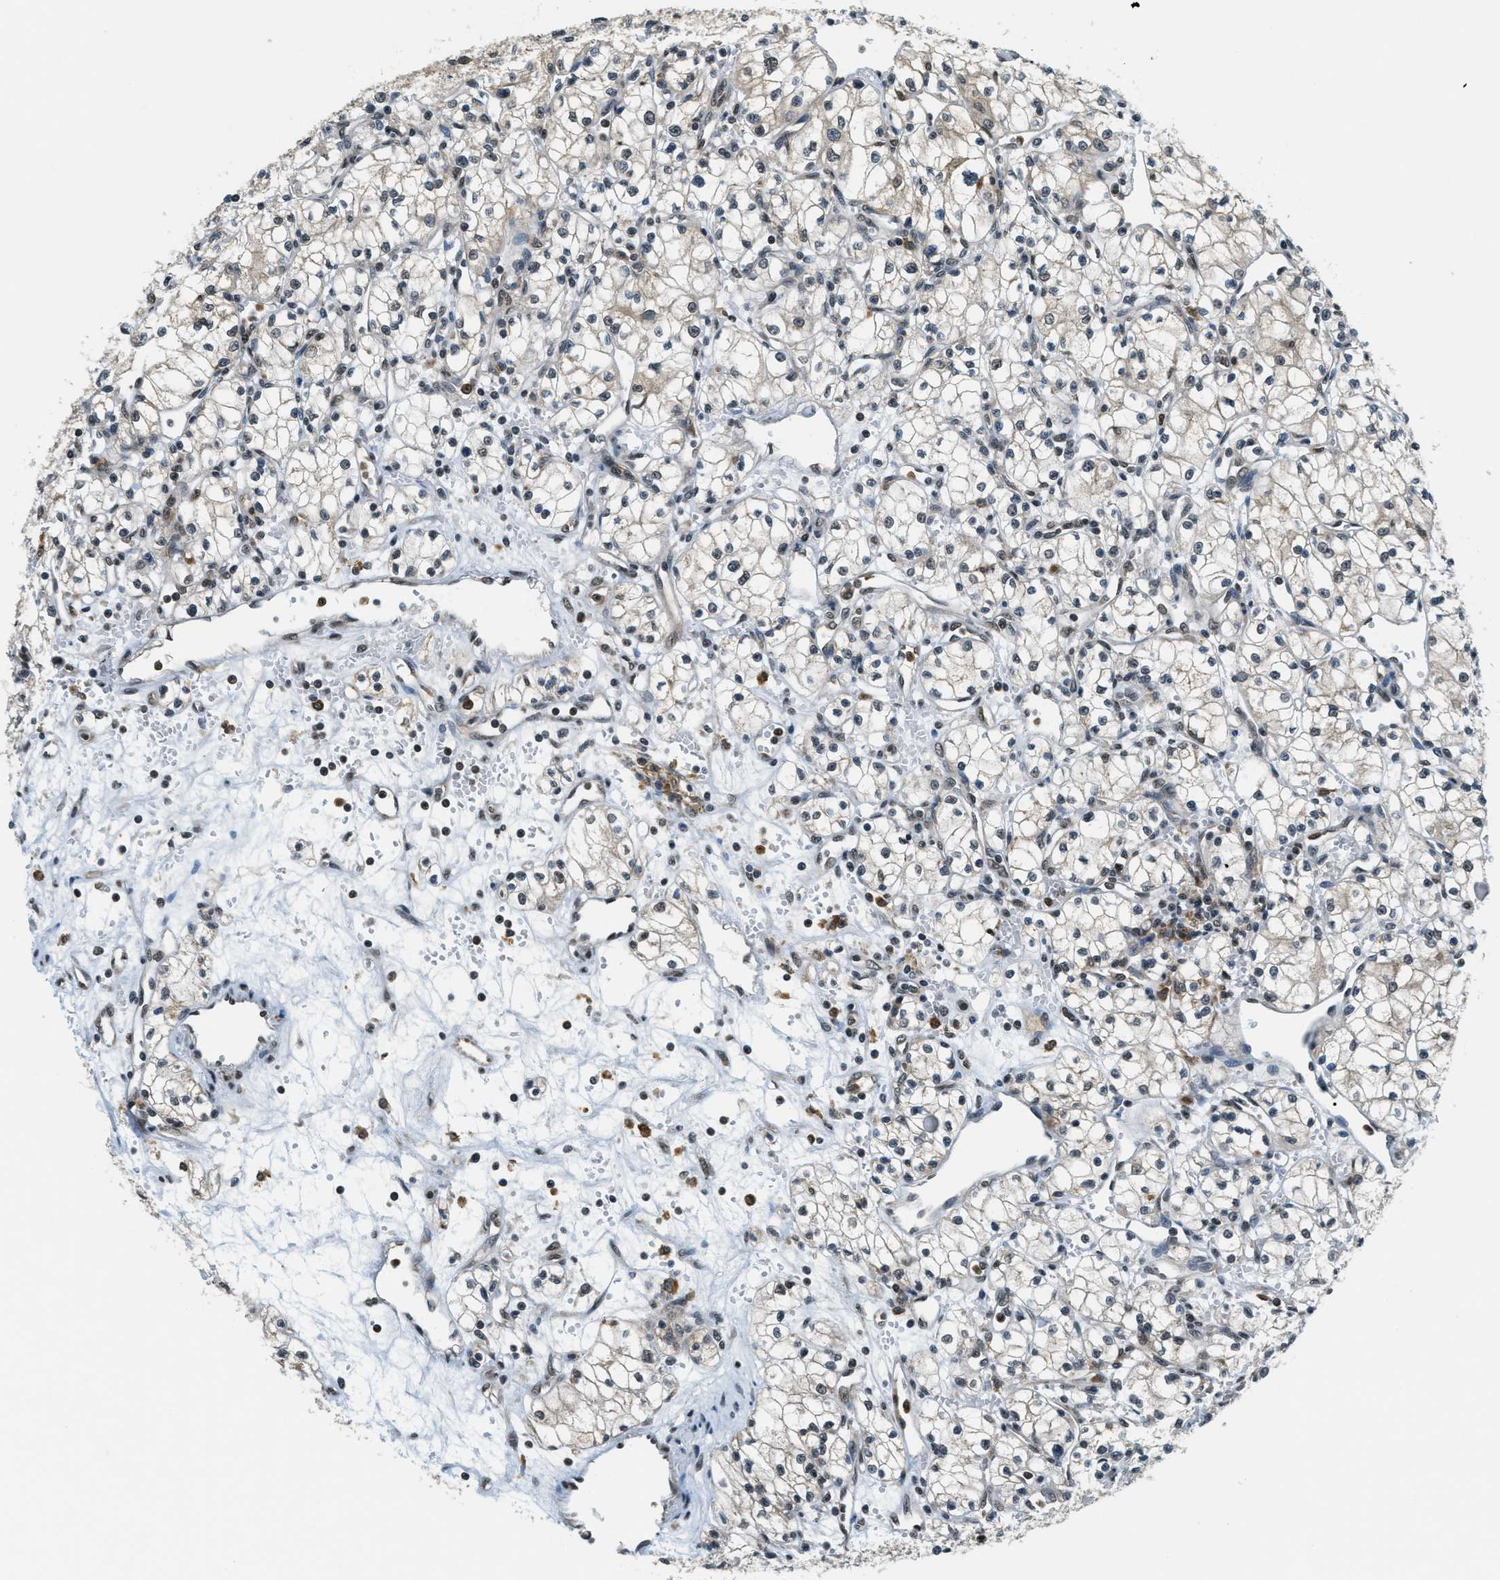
{"staining": {"intensity": "moderate", "quantity": "<25%", "location": "nuclear"}, "tissue": "renal cancer", "cell_type": "Tumor cells", "image_type": "cancer", "snomed": [{"axis": "morphology", "description": "Normal tissue, NOS"}, {"axis": "morphology", "description": "Adenocarcinoma, NOS"}, {"axis": "topography", "description": "Kidney"}], "caption": "Human renal cancer stained with a protein marker exhibits moderate staining in tumor cells.", "gene": "RAB11FIP1", "patient": {"sex": "male", "age": 59}}